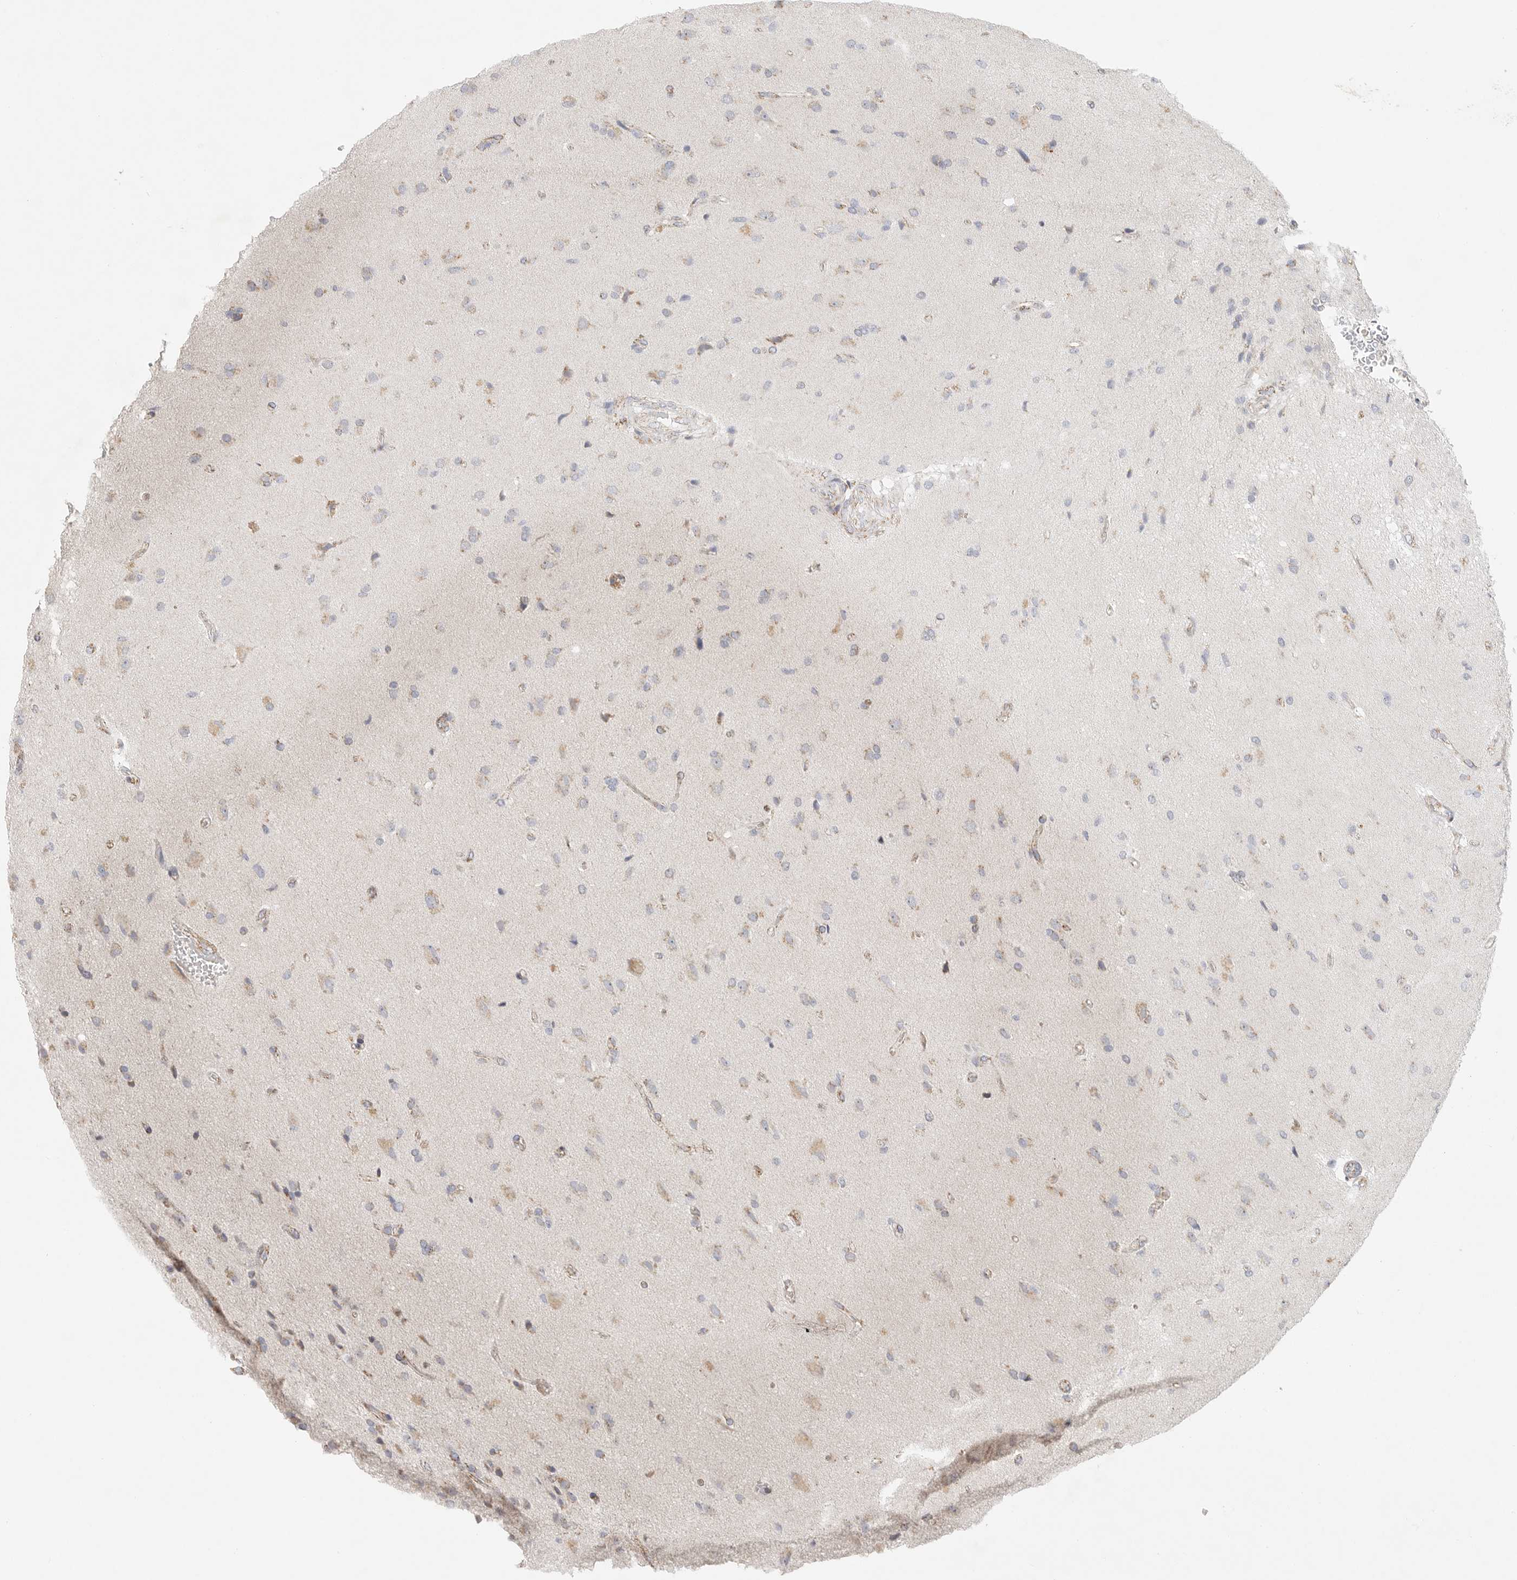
{"staining": {"intensity": "weak", "quantity": "<25%", "location": "cytoplasmic/membranous"}, "tissue": "glioma", "cell_type": "Tumor cells", "image_type": "cancer", "snomed": [{"axis": "morphology", "description": "Glioma, malignant, High grade"}, {"axis": "topography", "description": "Brain"}], "caption": "Immunohistochemical staining of human malignant glioma (high-grade) reveals no significant staining in tumor cells.", "gene": "SLC25A26", "patient": {"sex": "male", "age": 72}}